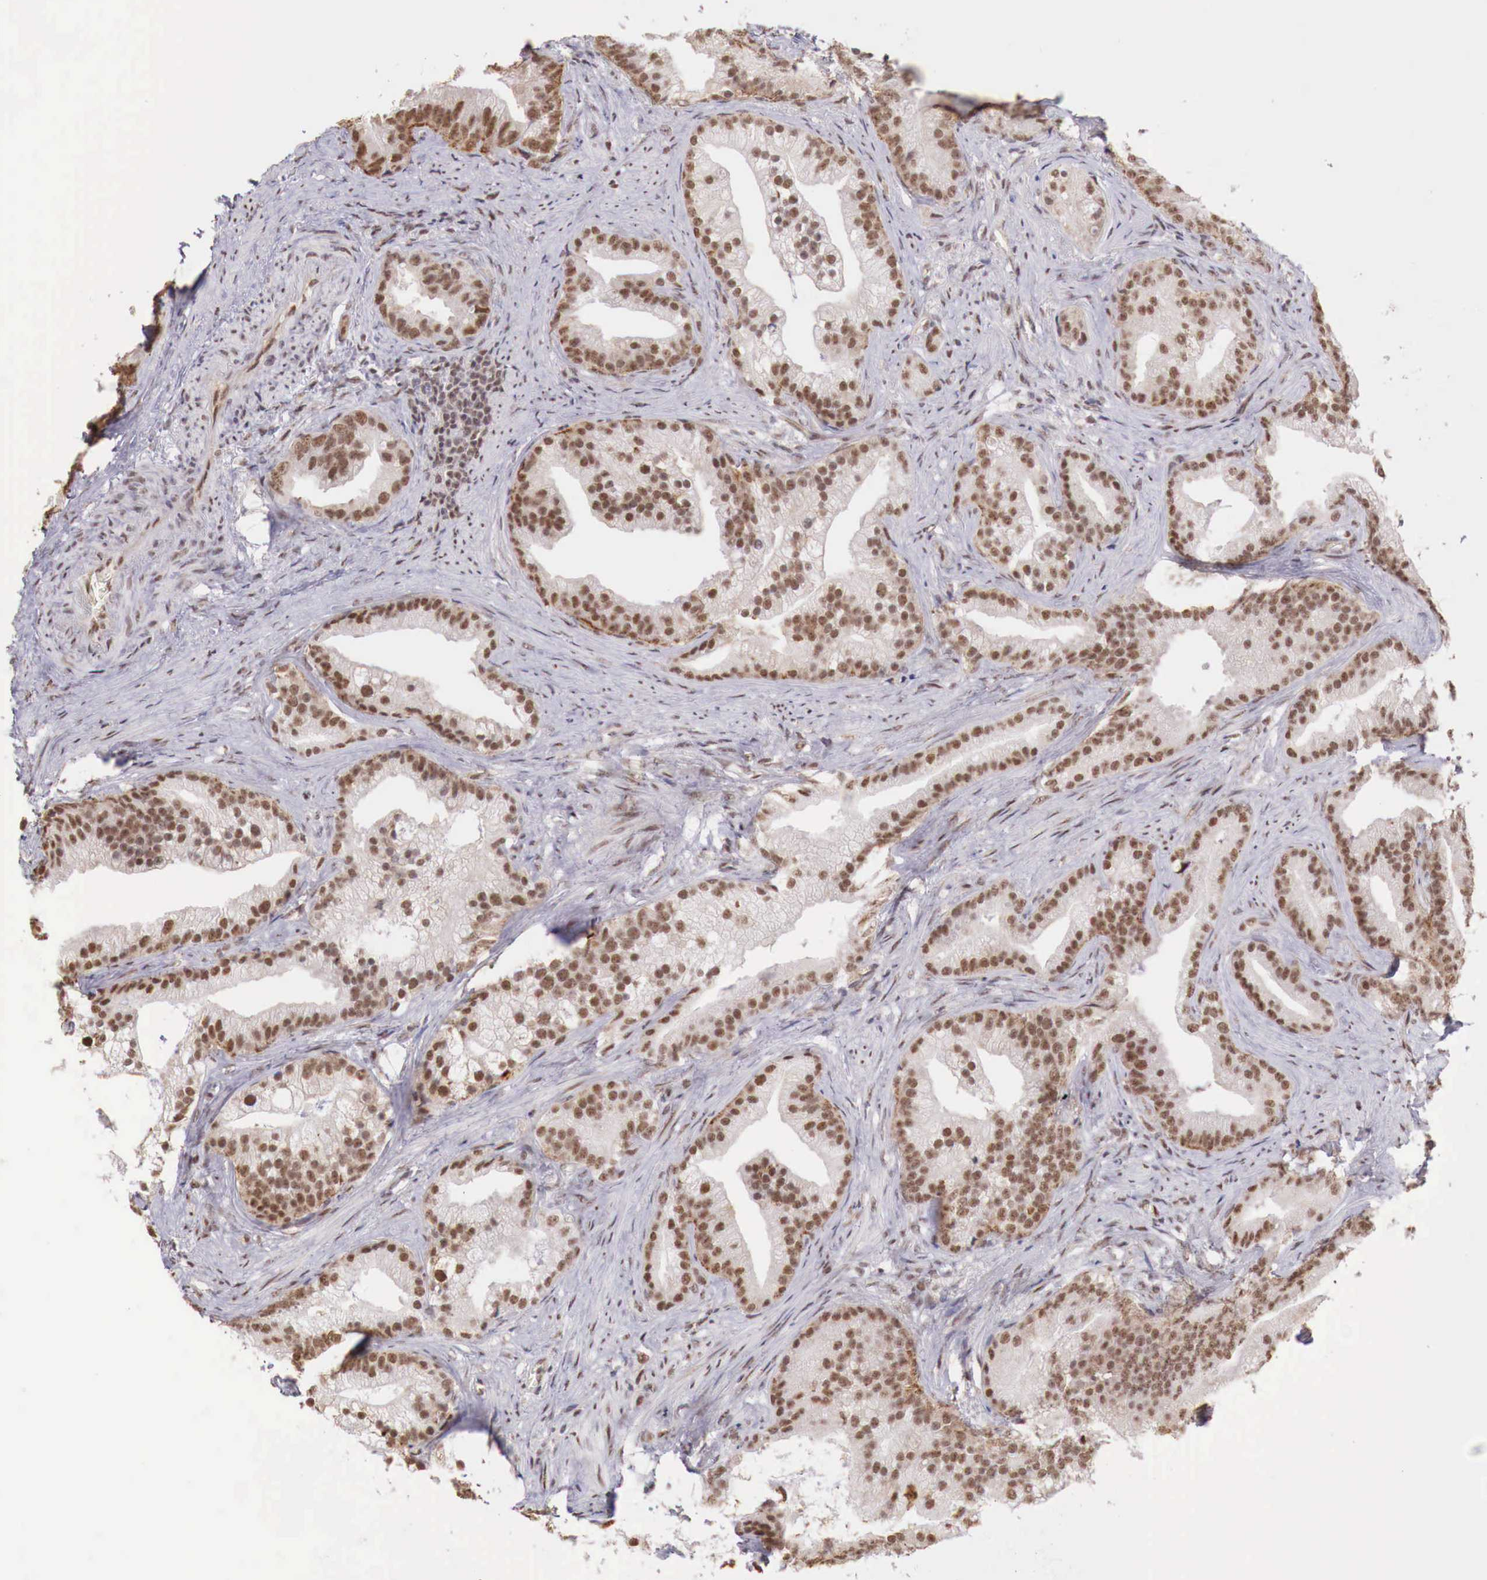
{"staining": {"intensity": "strong", "quantity": ">75%", "location": "cytoplasmic/membranous,nuclear"}, "tissue": "prostate cancer", "cell_type": "Tumor cells", "image_type": "cancer", "snomed": [{"axis": "morphology", "description": "Adenocarcinoma, Low grade"}, {"axis": "topography", "description": "Prostate"}], "caption": "Immunohistochemical staining of prostate cancer shows high levels of strong cytoplasmic/membranous and nuclear positivity in approximately >75% of tumor cells.", "gene": "FOXP2", "patient": {"sex": "male", "age": 71}}